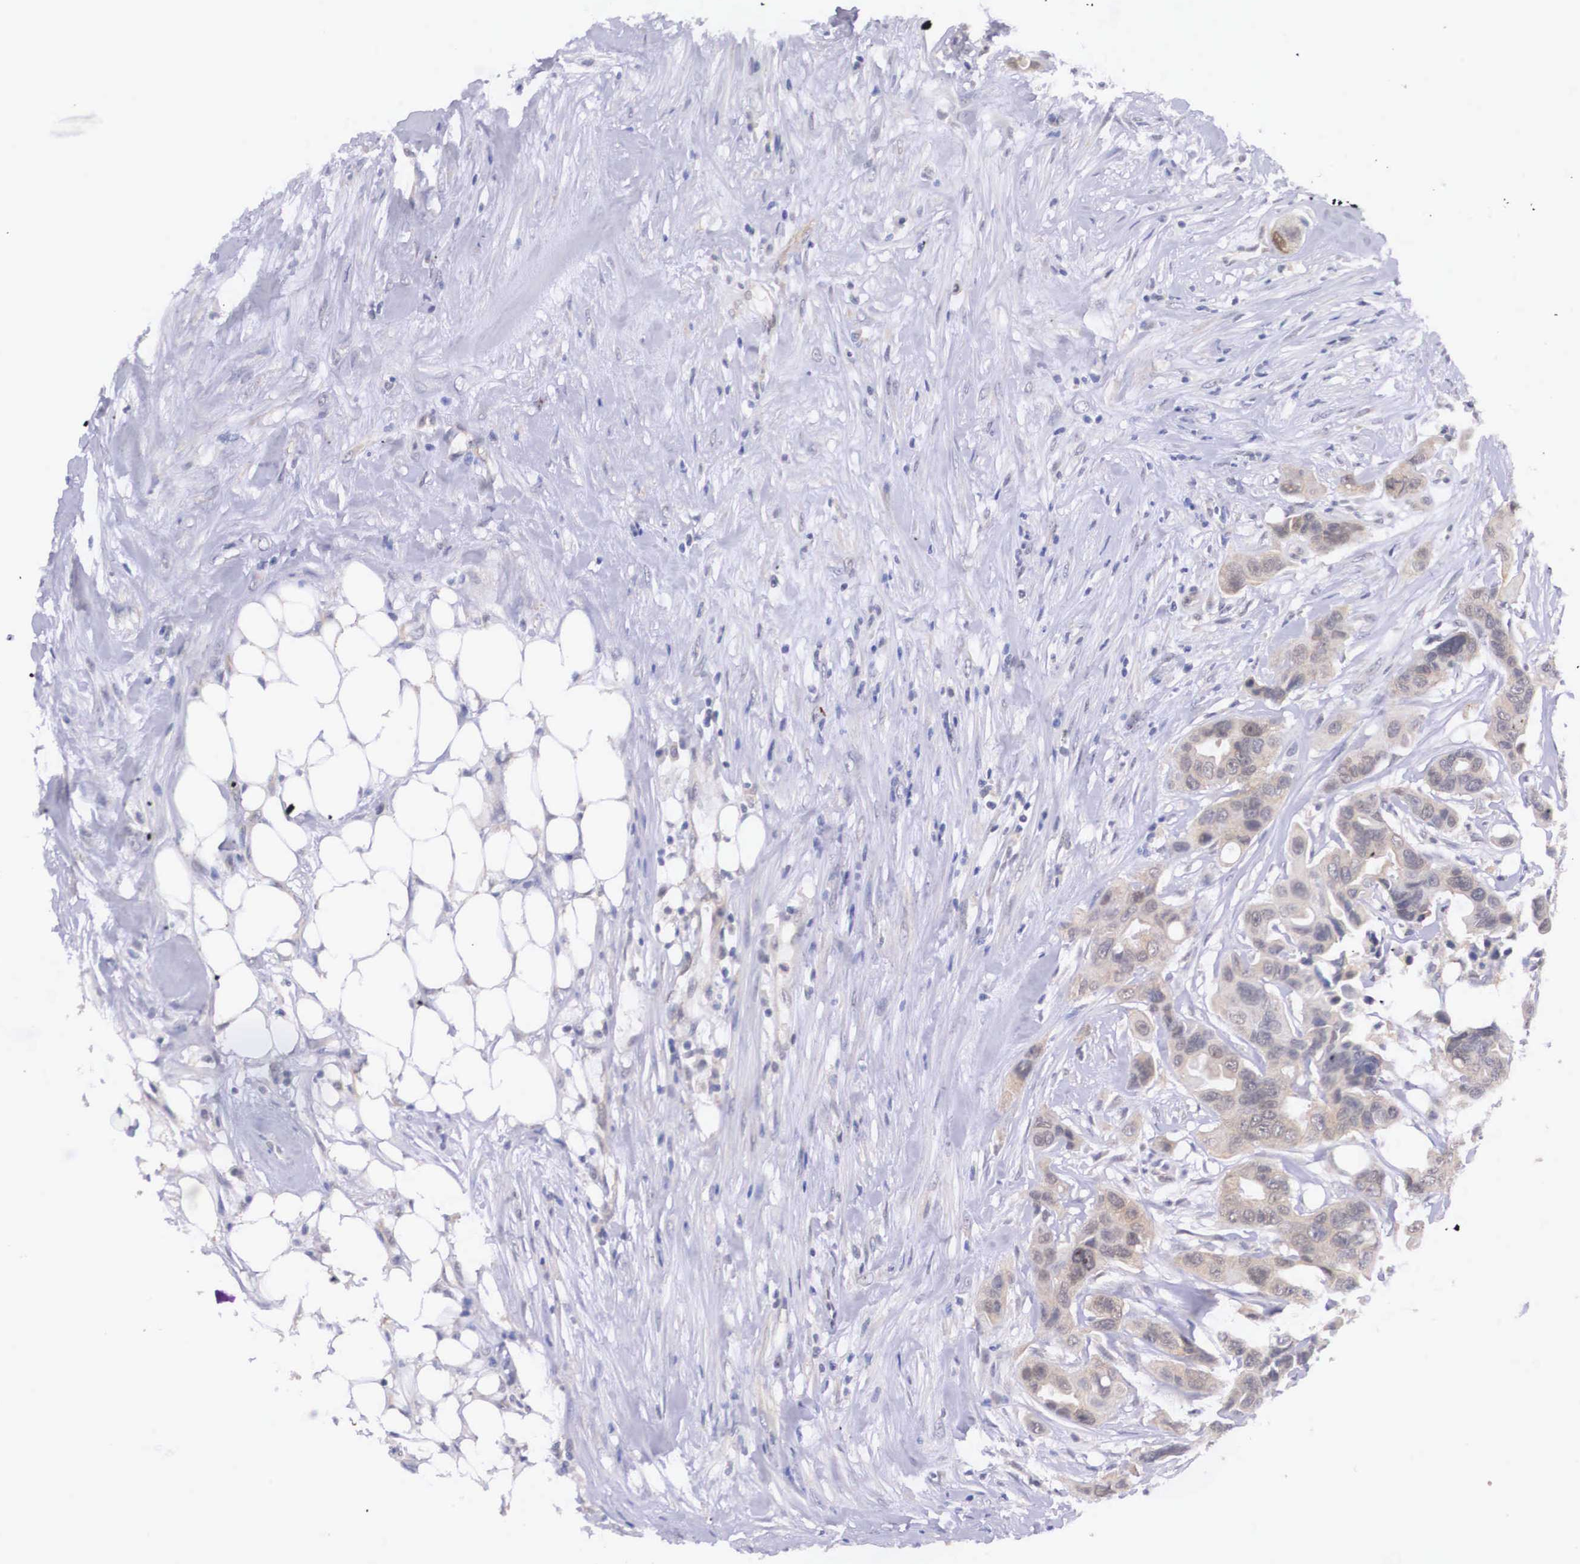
{"staining": {"intensity": "weak", "quantity": "25%-75%", "location": "cytoplasmic/membranous"}, "tissue": "colorectal cancer", "cell_type": "Tumor cells", "image_type": "cancer", "snomed": [{"axis": "morphology", "description": "Adenocarcinoma, NOS"}, {"axis": "topography", "description": "Colon"}], "caption": "This is an image of IHC staining of colorectal cancer, which shows weak staining in the cytoplasmic/membranous of tumor cells.", "gene": "IGBP1", "patient": {"sex": "female", "age": 70}}